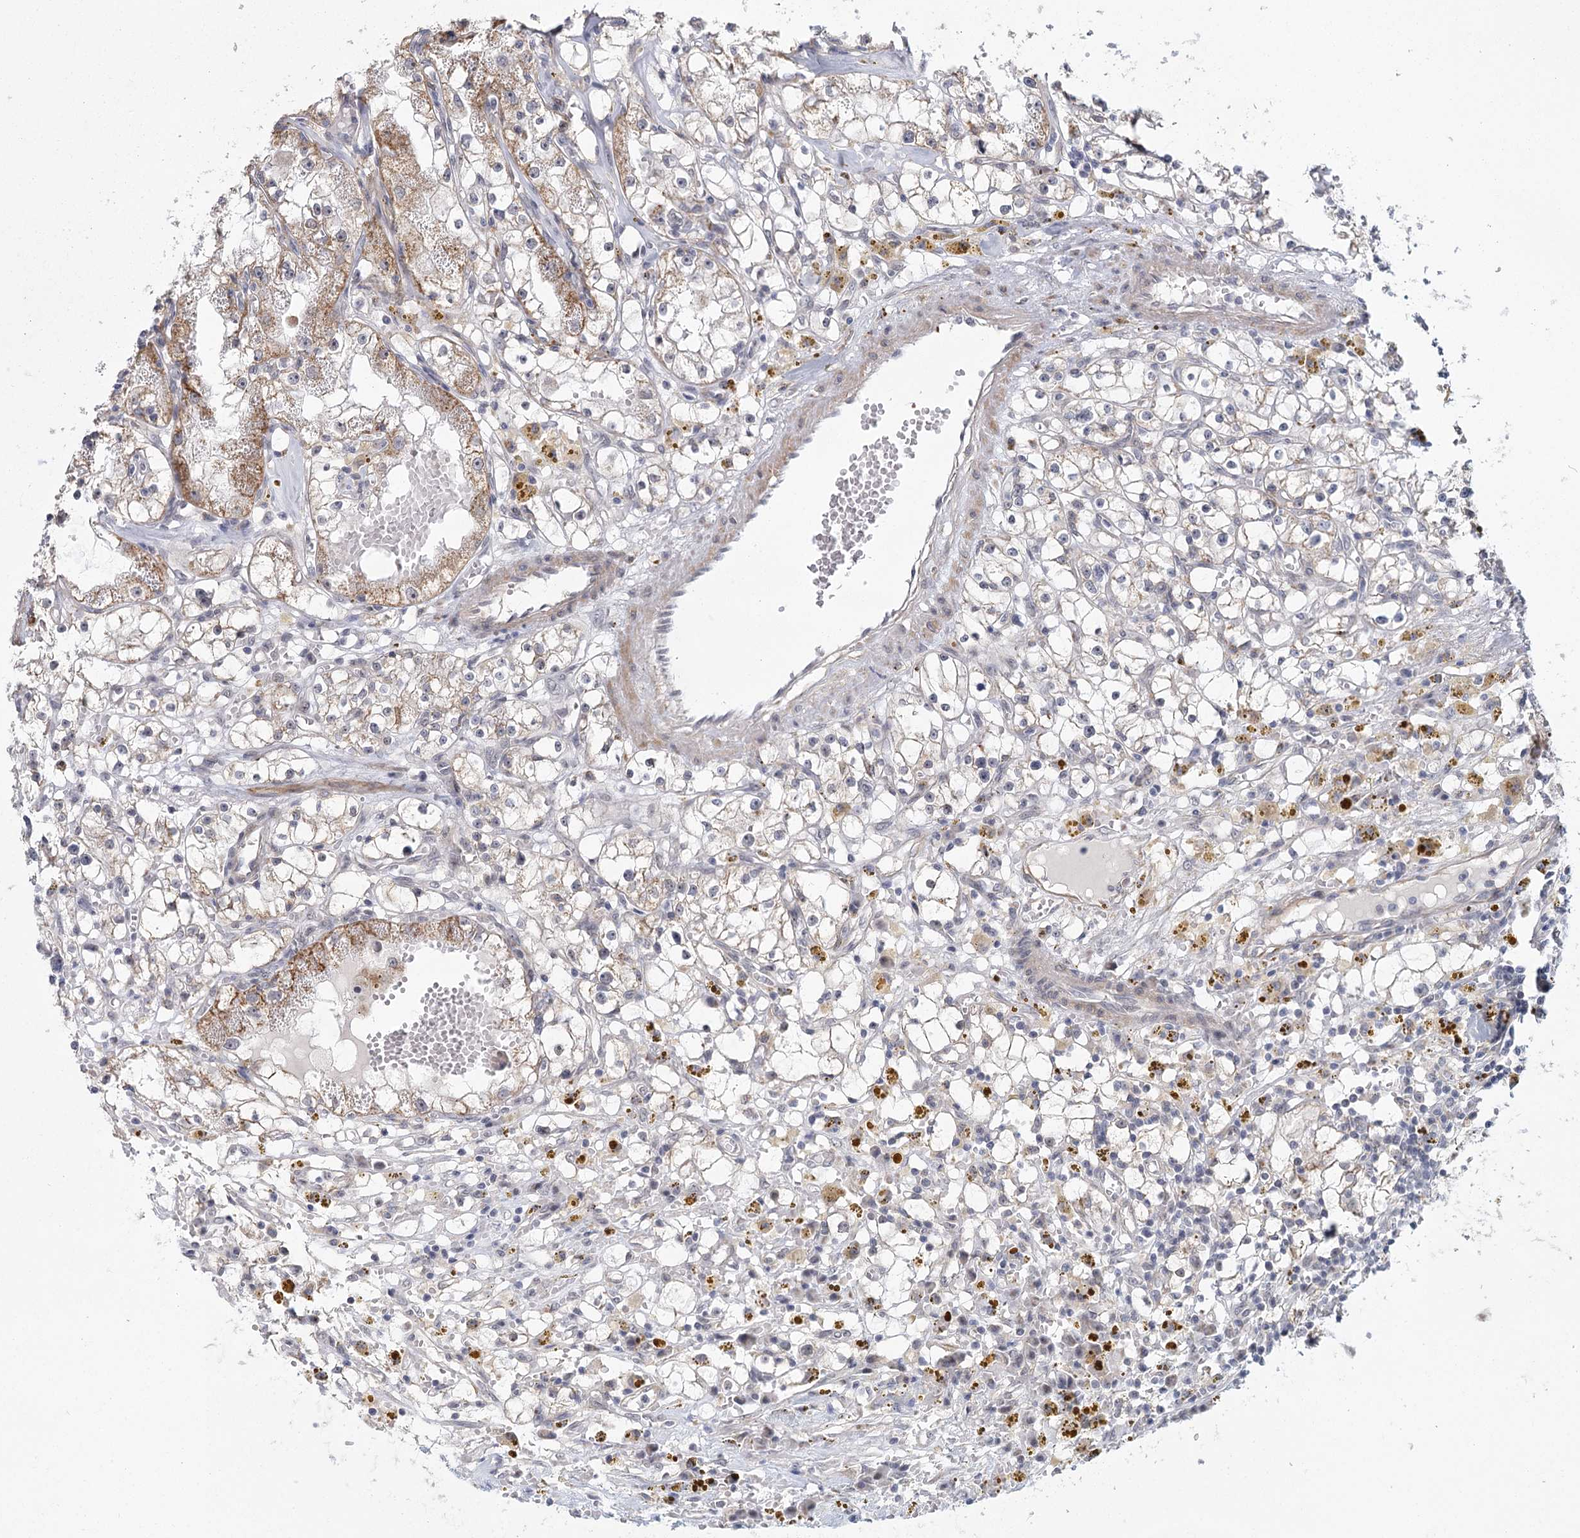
{"staining": {"intensity": "moderate", "quantity": "25%-75%", "location": "cytoplasmic/membranous"}, "tissue": "renal cancer", "cell_type": "Tumor cells", "image_type": "cancer", "snomed": [{"axis": "morphology", "description": "Adenocarcinoma, NOS"}, {"axis": "topography", "description": "Kidney"}], "caption": "Tumor cells exhibit medium levels of moderate cytoplasmic/membranous positivity in approximately 25%-75% of cells in adenocarcinoma (renal).", "gene": "ZCCHC24", "patient": {"sex": "male", "age": 56}}